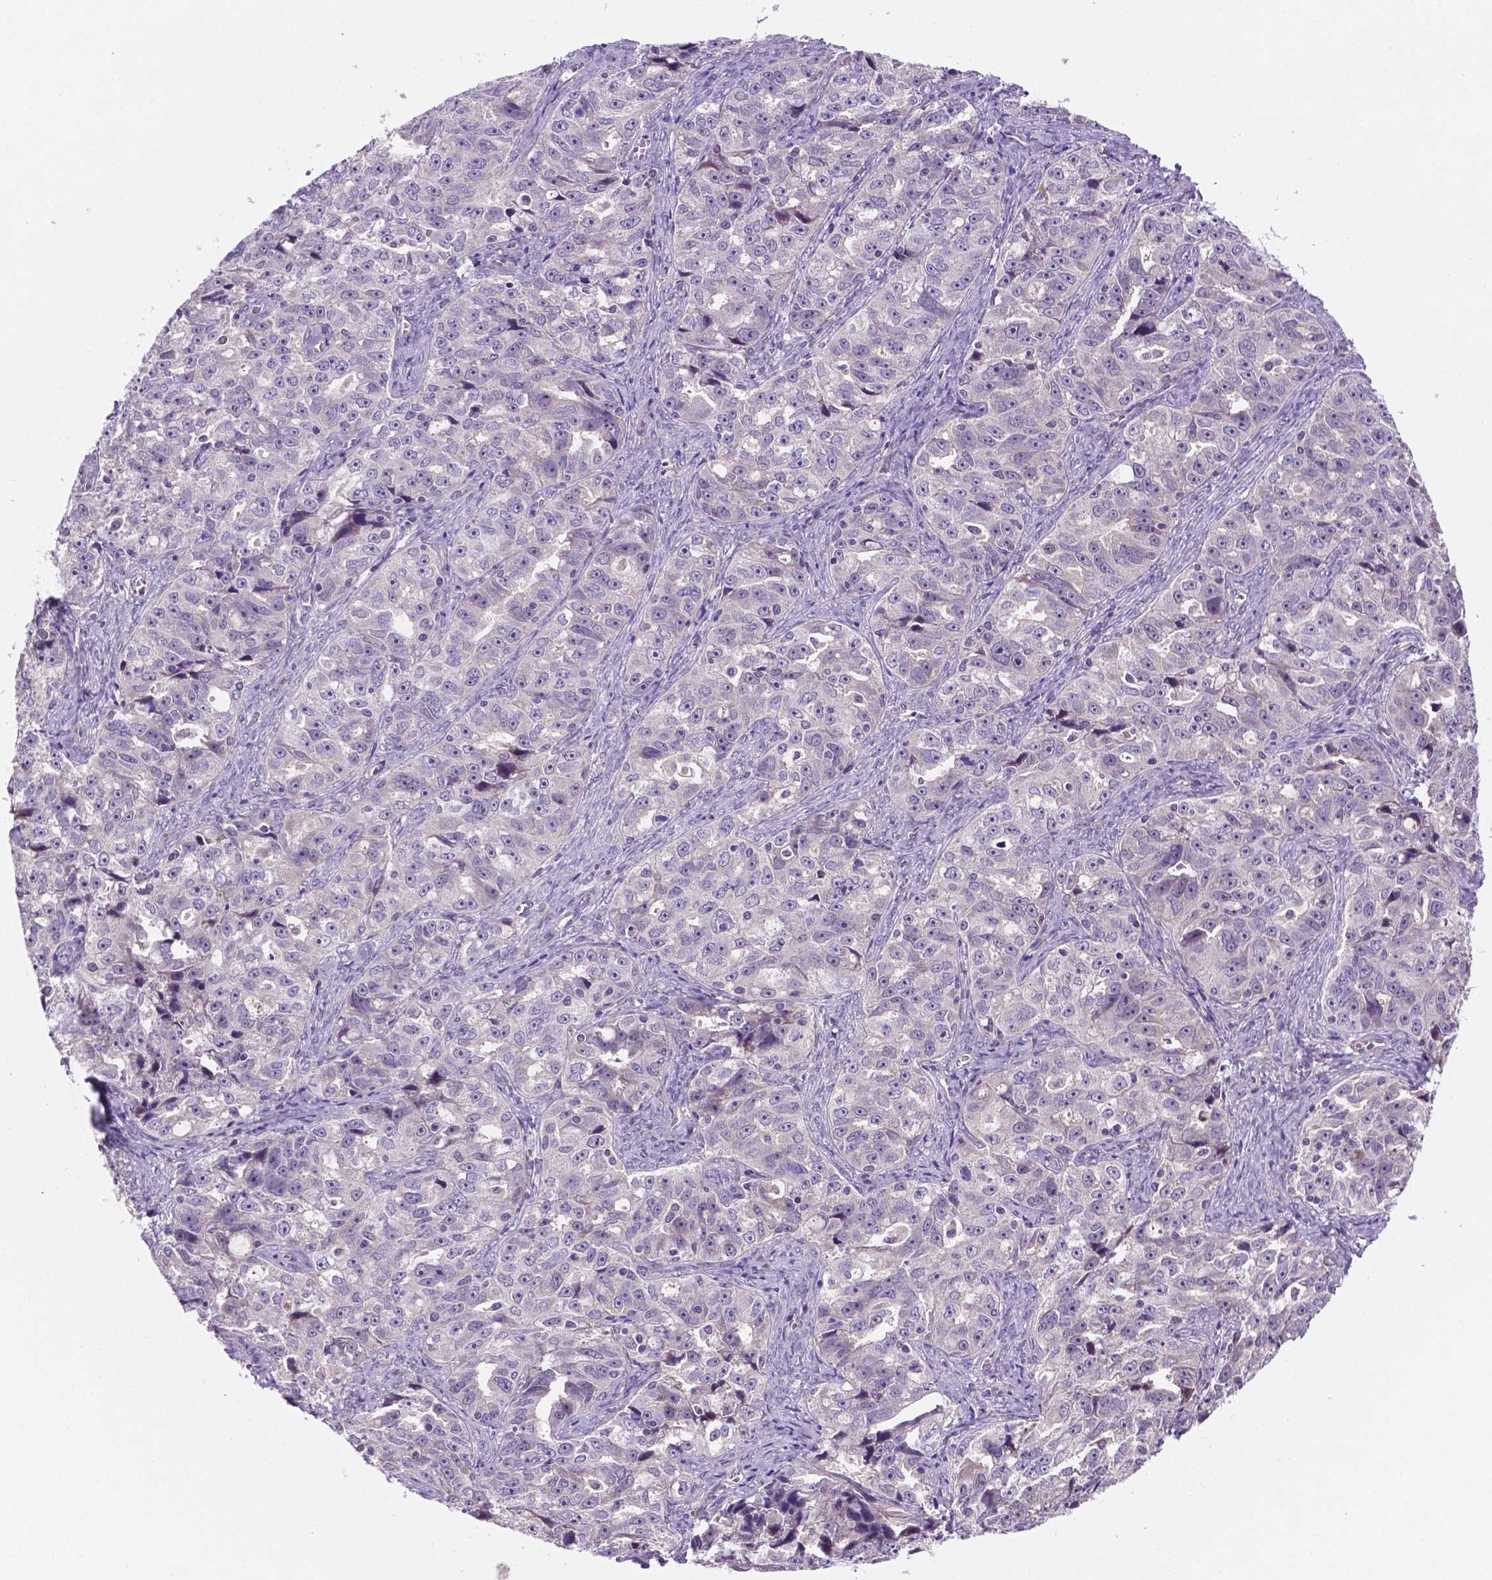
{"staining": {"intensity": "negative", "quantity": "none", "location": "none"}, "tissue": "ovarian cancer", "cell_type": "Tumor cells", "image_type": "cancer", "snomed": [{"axis": "morphology", "description": "Cystadenocarcinoma, serous, NOS"}, {"axis": "topography", "description": "Ovary"}], "caption": "Immunohistochemical staining of human ovarian cancer (serous cystadenocarcinoma) shows no significant positivity in tumor cells.", "gene": "TM4SF20", "patient": {"sex": "female", "age": 51}}